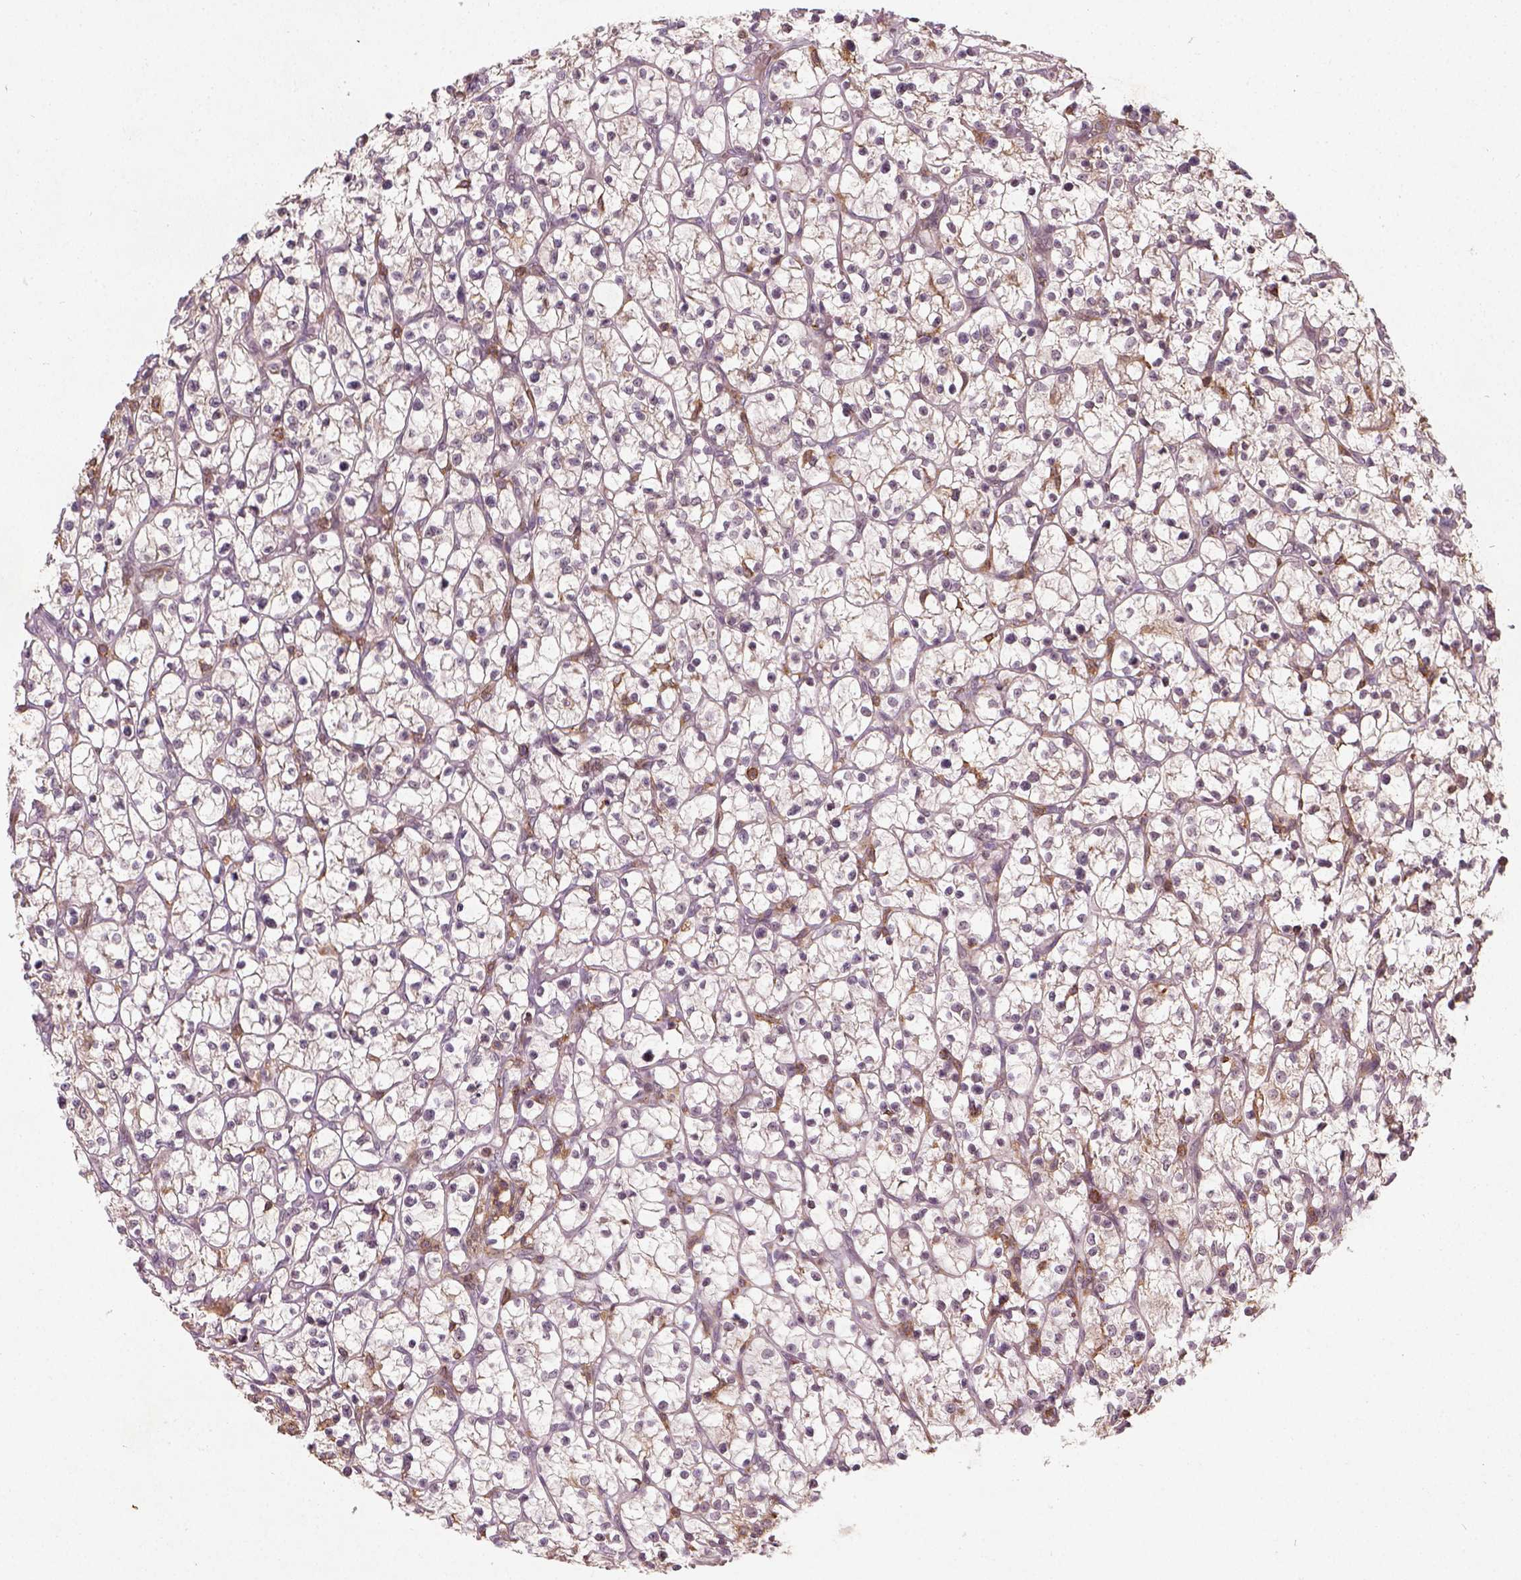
{"staining": {"intensity": "negative", "quantity": "none", "location": "none"}, "tissue": "renal cancer", "cell_type": "Tumor cells", "image_type": "cancer", "snomed": [{"axis": "morphology", "description": "Adenocarcinoma, NOS"}, {"axis": "topography", "description": "Kidney"}], "caption": "The micrograph displays no staining of tumor cells in renal cancer (adenocarcinoma). (Immunohistochemistry (ihc), brightfield microscopy, high magnification).", "gene": "CAMKK1", "patient": {"sex": "female", "age": 64}}